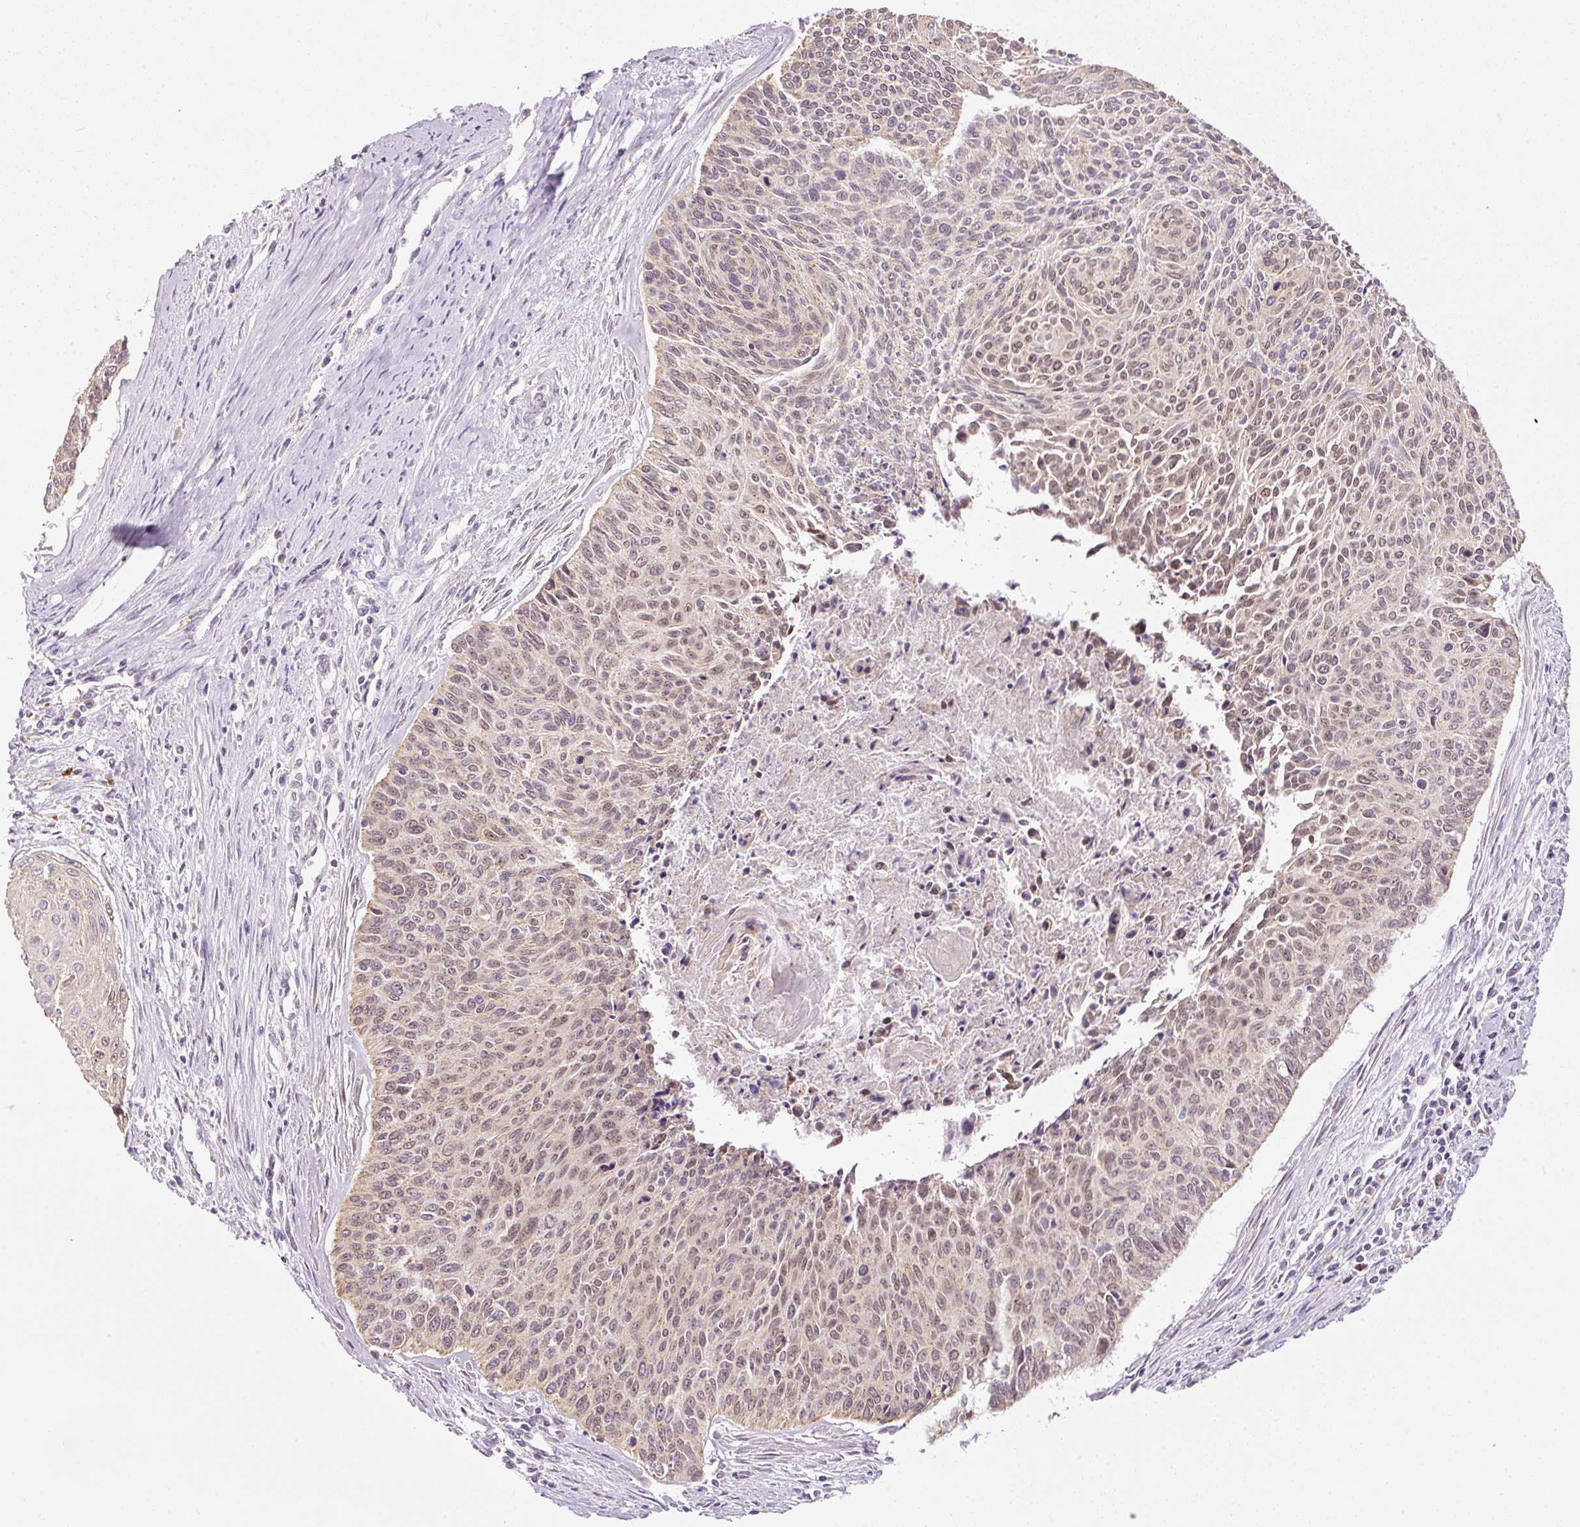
{"staining": {"intensity": "weak", "quantity": "25%-75%", "location": "cytoplasmic/membranous"}, "tissue": "cervical cancer", "cell_type": "Tumor cells", "image_type": "cancer", "snomed": [{"axis": "morphology", "description": "Squamous cell carcinoma, NOS"}, {"axis": "topography", "description": "Cervix"}], "caption": "Weak cytoplasmic/membranous staining for a protein is seen in about 25%-75% of tumor cells of cervical cancer using immunohistochemistry (IHC).", "gene": "ZNF639", "patient": {"sex": "female", "age": 55}}